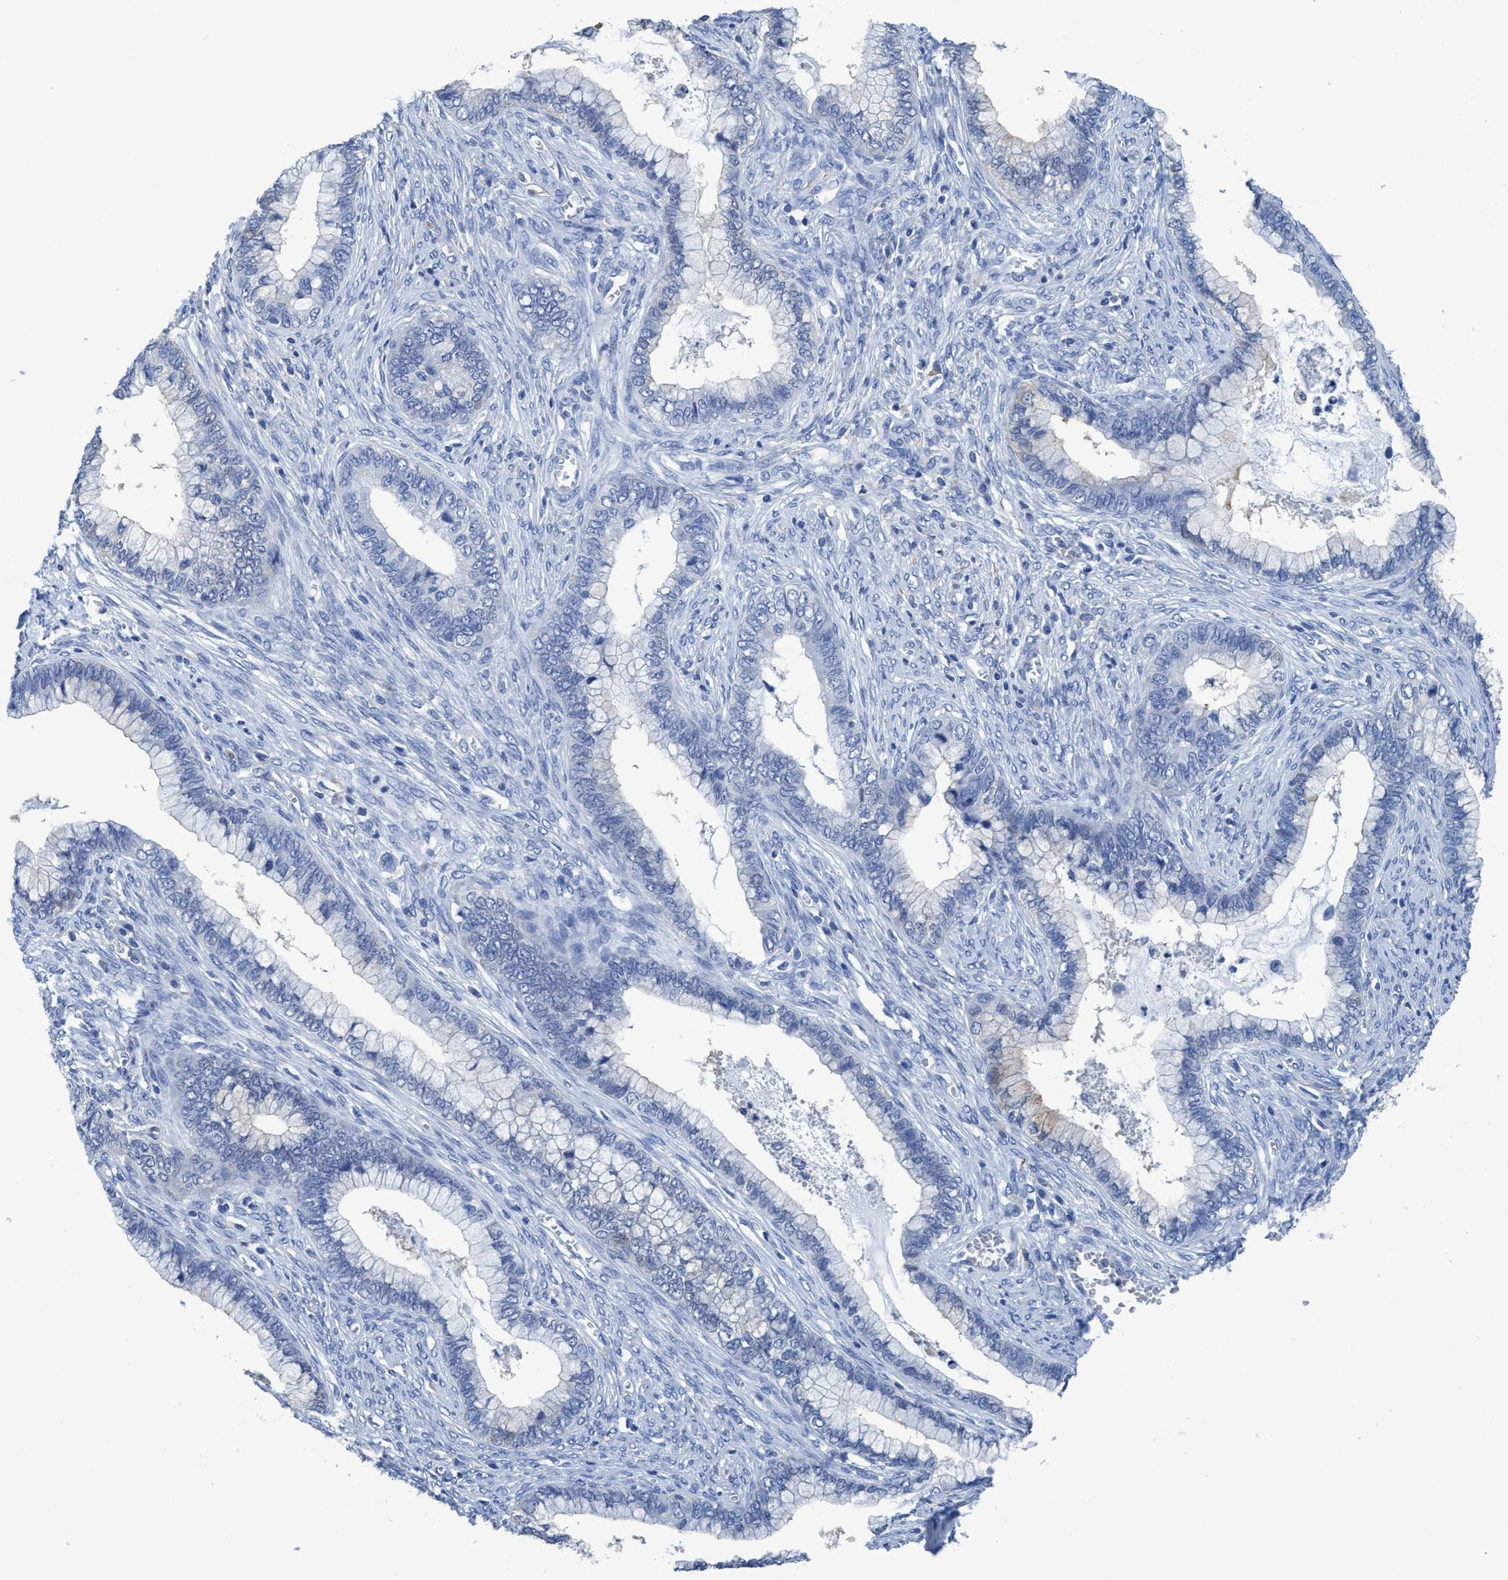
{"staining": {"intensity": "negative", "quantity": "none", "location": "none"}, "tissue": "cervical cancer", "cell_type": "Tumor cells", "image_type": "cancer", "snomed": [{"axis": "morphology", "description": "Adenocarcinoma, NOS"}, {"axis": "topography", "description": "Cervix"}], "caption": "Image shows no significant protein positivity in tumor cells of cervical adenocarcinoma.", "gene": "DNAI1", "patient": {"sex": "female", "age": 44}}